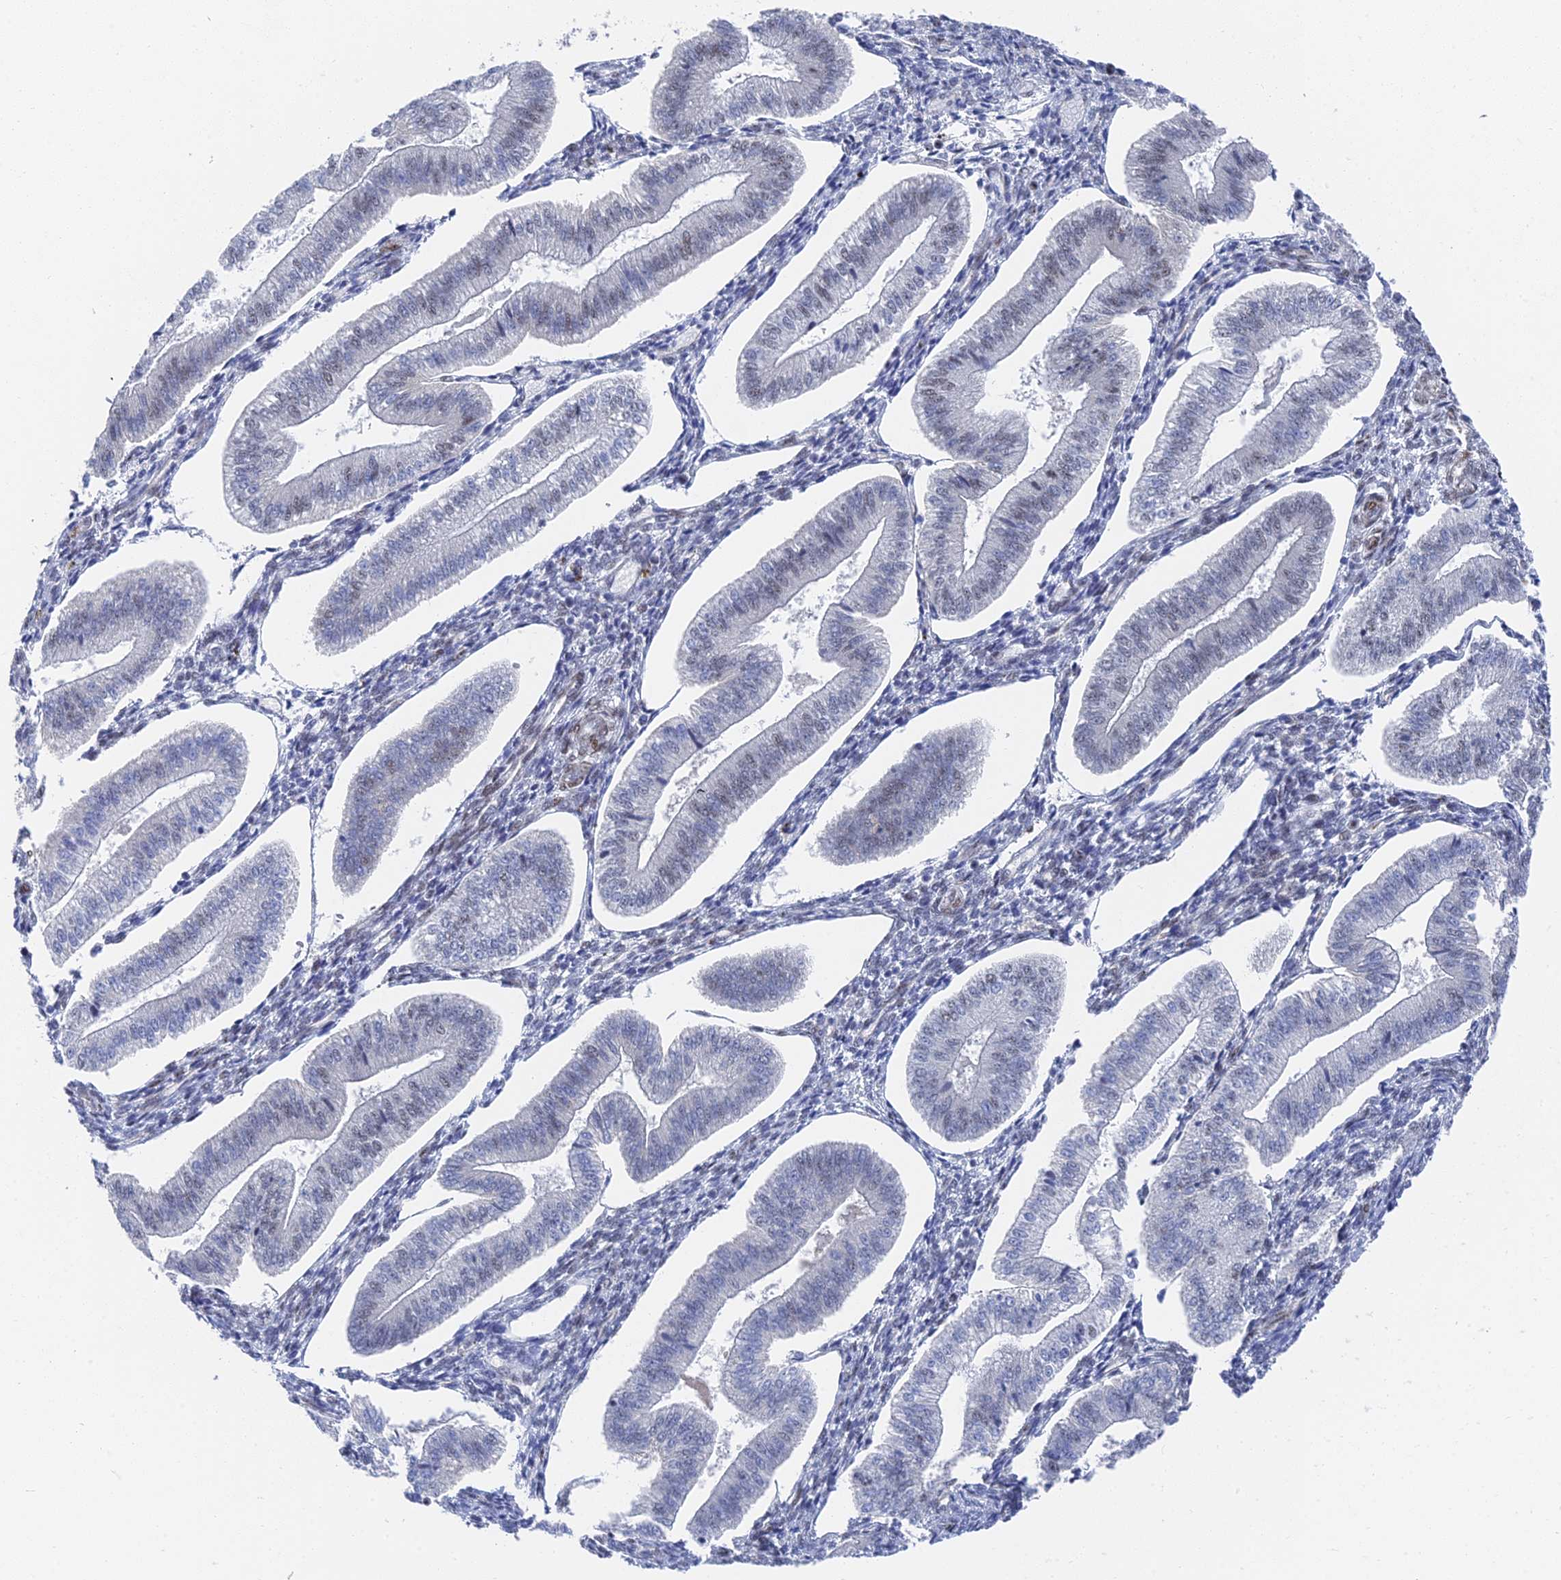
{"staining": {"intensity": "negative", "quantity": "none", "location": "none"}, "tissue": "endometrium", "cell_type": "Cells in endometrial stroma", "image_type": "normal", "snomed": [{"axis": "morphology", "description": "Normal tissue, NOS"}, {"axis": "topography", "description": "Endometrium"}], "caption": "Cells in endometrial stroma show no significant protein expression in benign endometrium. The staining is performed using DAB brown chromogen with nuclei counter-stained in using hematoxylin.", "gene": "CFAP92", "patient": {"sex": "female", "age": 34}}